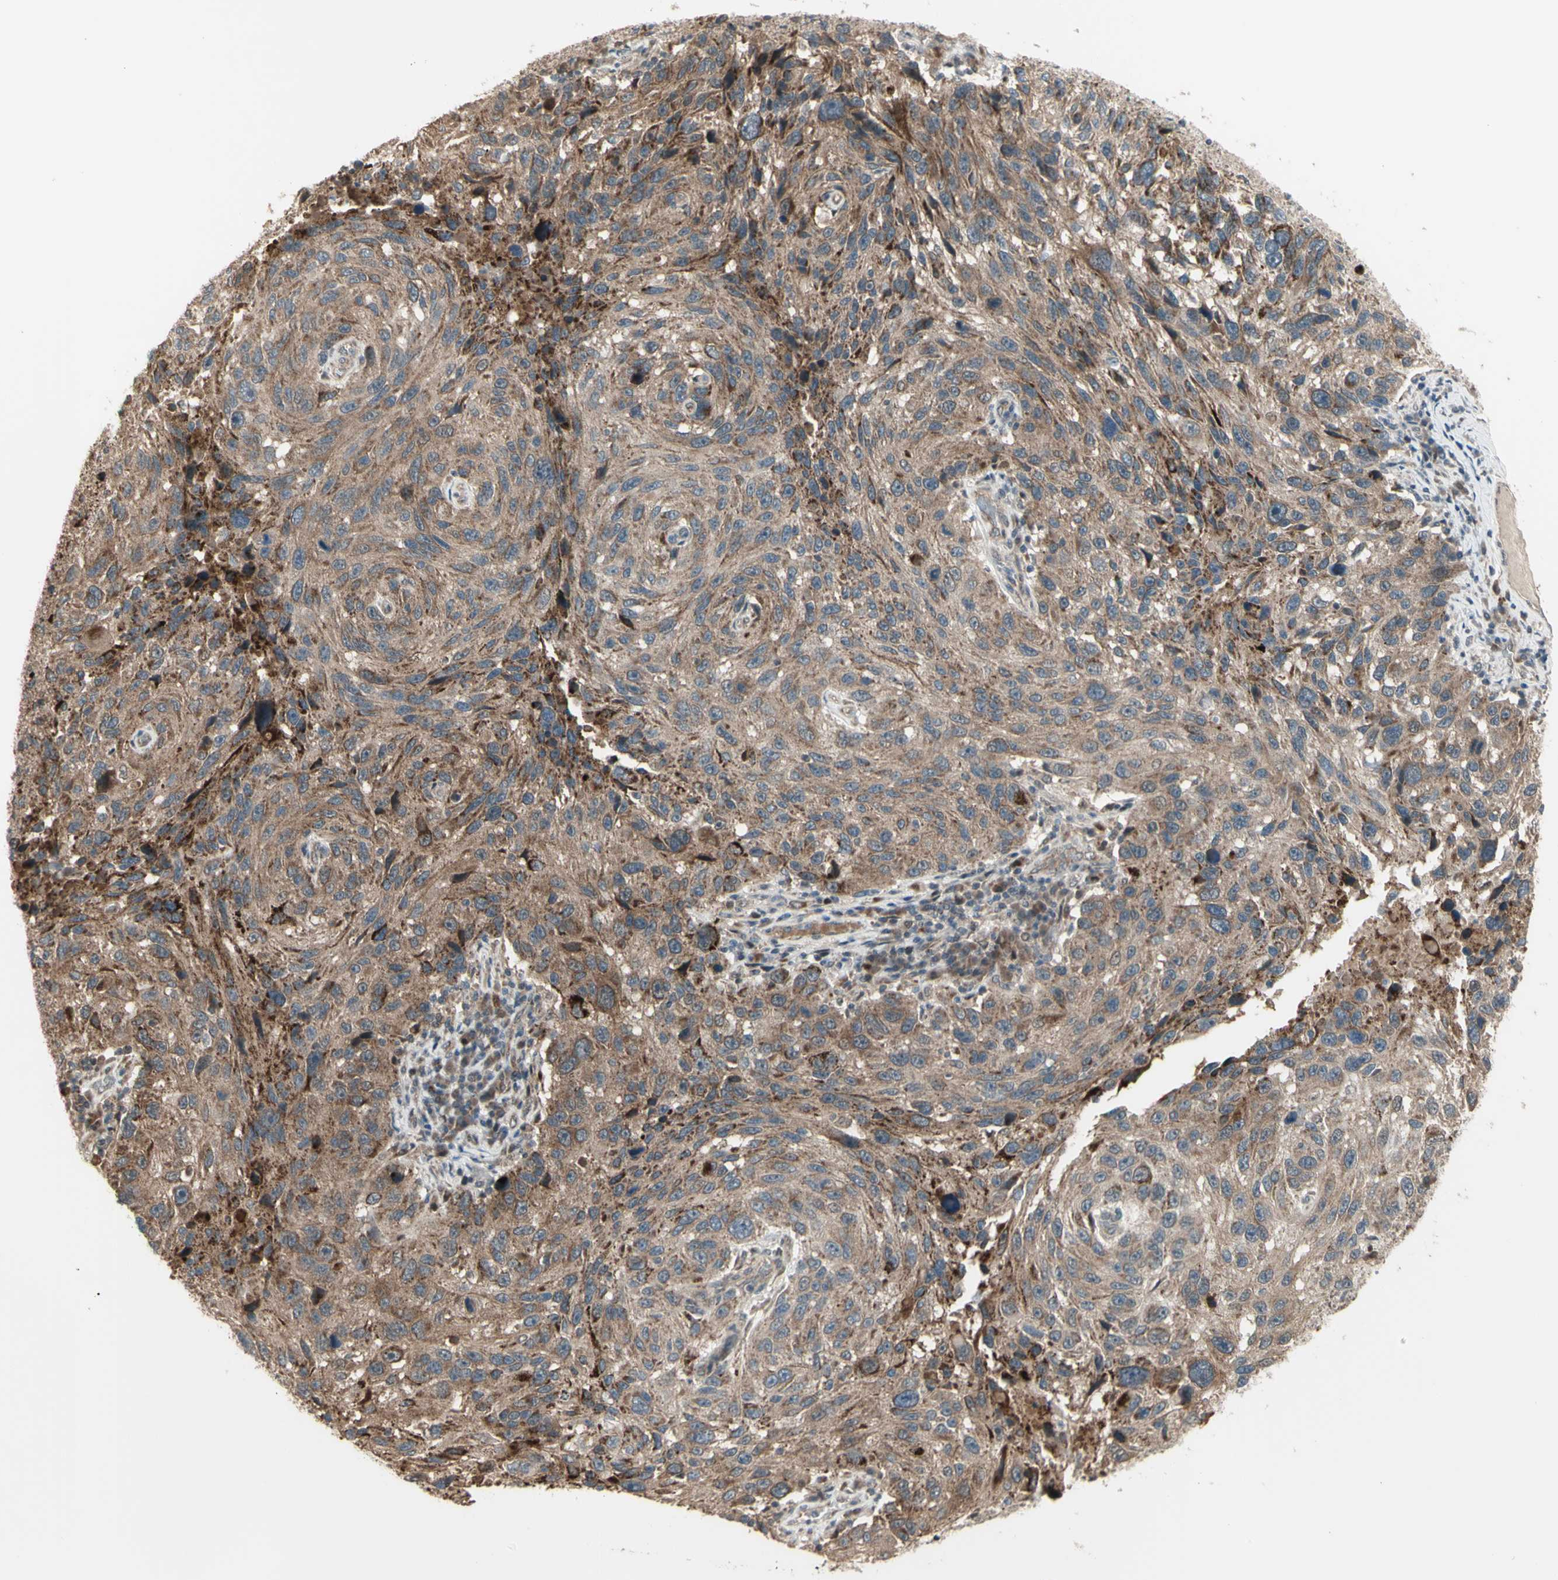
{"staining": {"intensity": "moderate", "quantity": ">75%", "location": "cytoplasmic/membranous"}, "tissue": "melanoma", "cell_type": "Tumor cells", "image_type": "cancer", "snomed": [{"axis": "morphology", "description": "Malignant melanoma, NOS"}, {"axis": "topography", "description": "Skin"}], "caption": "Human malignant melanoma stained with a brown dye displays moderate cytoplasmic/membranous positive expression in approximately >75% of tumor cells.", "gene": "OSTM1", "patient": {"sex": "male", "age": 53}}